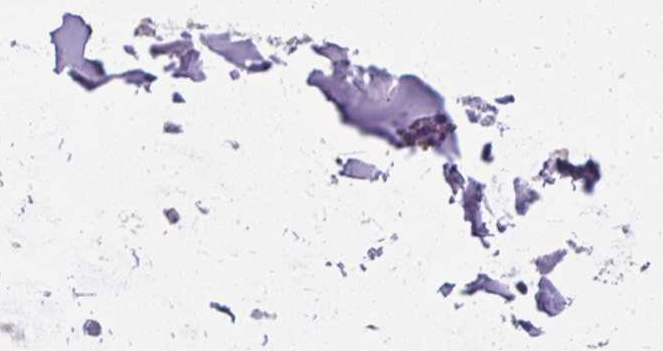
{"staining": {"intensity": "negative", "quantity": "none", "location": "none"}, "tissue": "adipose tissue", "cell_type": "Adipocytes", "image_type": "normal", "snomed": [{"axis": "morphology", "description": "Normal tissue, NOS"}, {"axis": "topography", "description": "Cartilage tissue"}, {"axis": "topography", "description": "Bronchus"}], "caption": "High magnification brightfield microscopy of unremarkable adipose tissue stained with DAB (brown) and counterstained with hematoxylin (blue): adipocytes show no significant staining. The staining is performed using DAB (3,3'-diaminobenzidine) brown chromogen with nuclei counter-stained in using hematoxylin.", "gene": "ZFYVE26", "patient": {"sex": "male", "age": 64}}